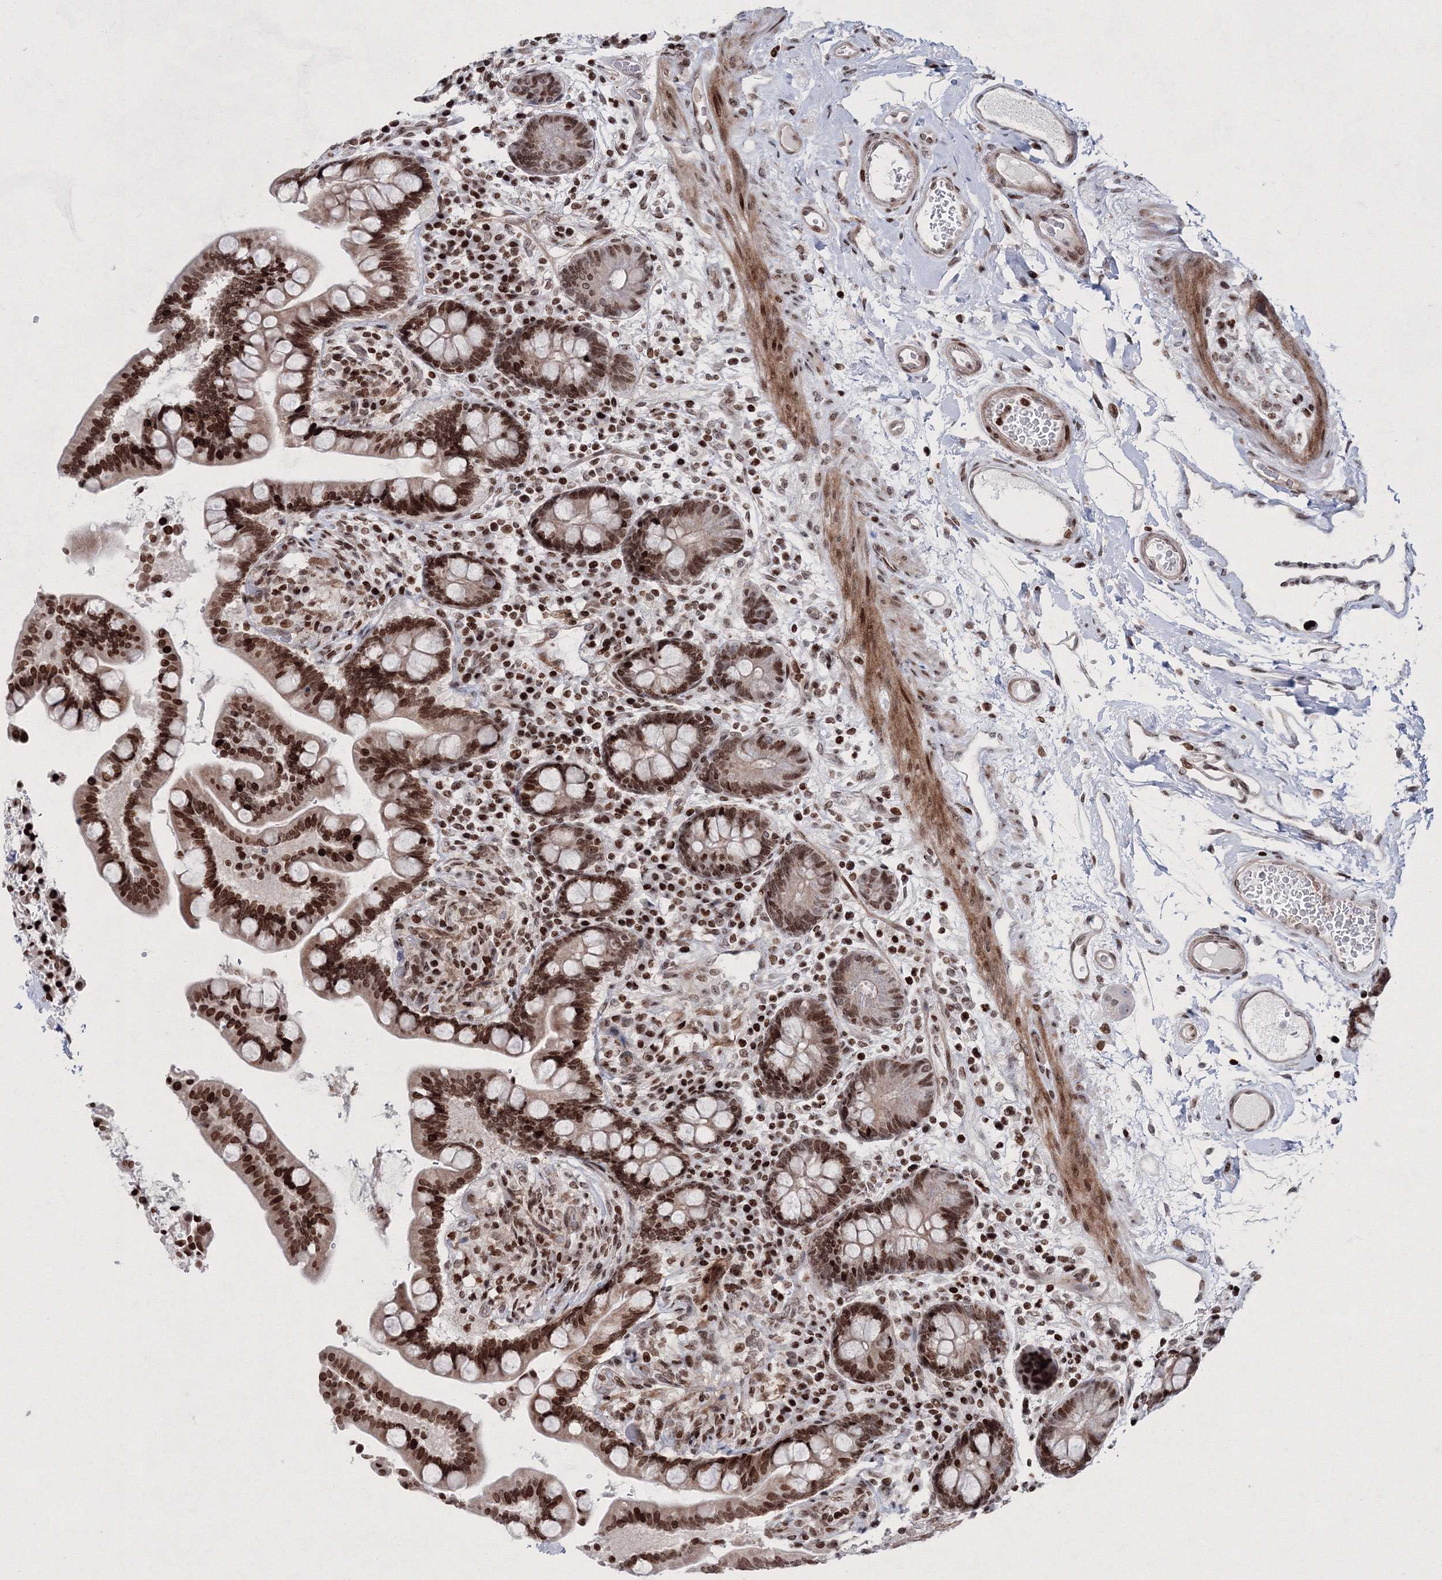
{"staining": {"intensity": "moderate", "quantity": ">75%", "location": "cytoplasmic/membranous,nuclear"}, "tissue": "colon", "cell_type": "Endothelial cells", "image_type": "normal", "snomed": [{"axis": "morphology", "description": "Normal tissue, NOS"}, {"axis": "topography", "description": "Colon"}], "caption": "Benign colon was stained to show a protein in brown. There is medium levels of moderate cytoplasmic/membranous,nuclear expression in about >75% of endothelial cells. Ihc stains the protein in brown and the nuclei are stained blue.", "gene": "SMIM29", "patient": {"sex": "male", "age": 73}}